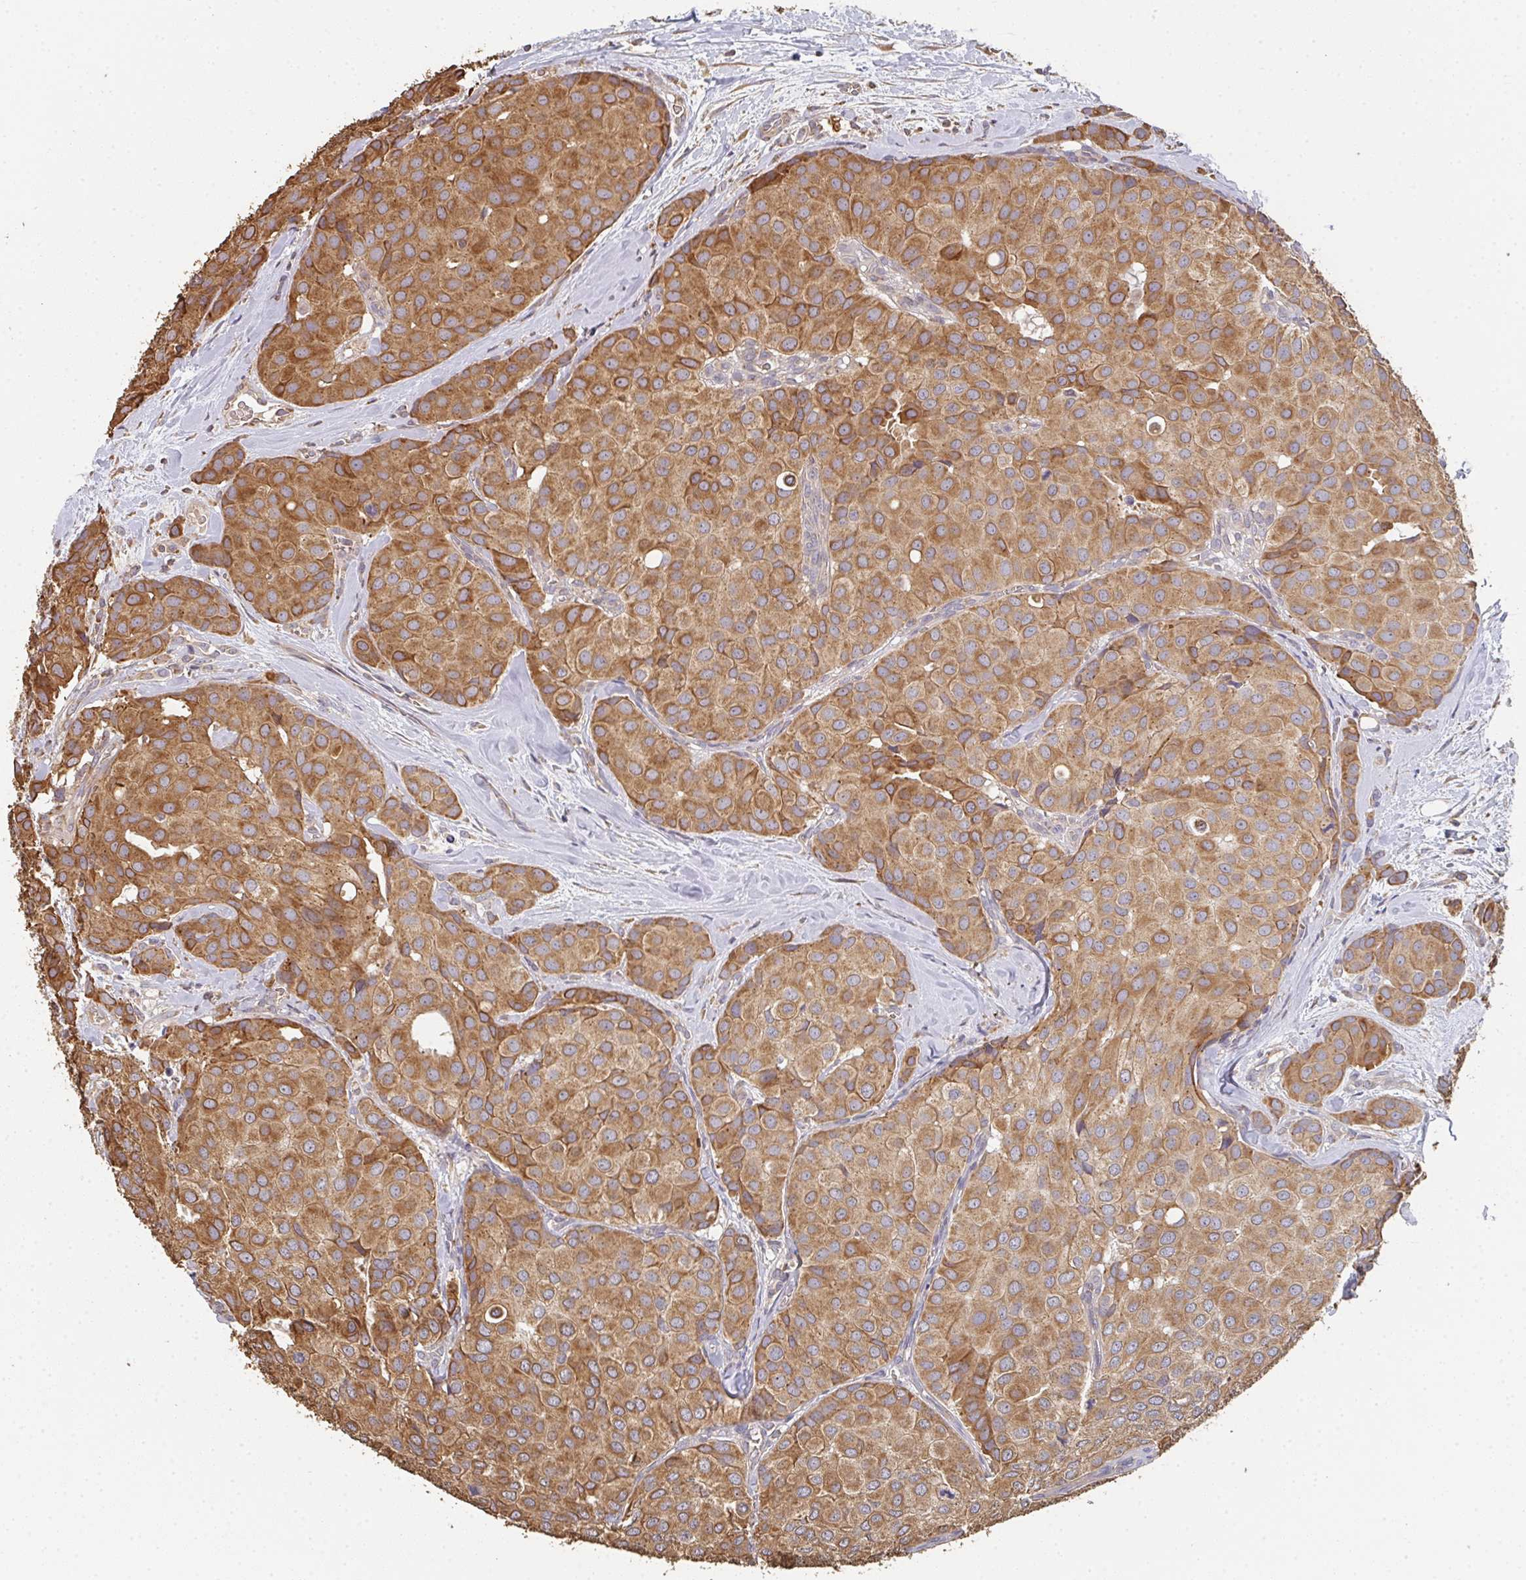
{"staining": {"intensity": "moderate", "quantity": ">75%", "location": "cytoplasmic/membranous"}, "tissue": "breast cancer", "cell_type": "Tumor cells", "image_type": "cancer", "snomed": [{"axis": "morphology", "description": "Duct carcinoma"}, {"axis": "topography", "description": "Breast"}], "caption": "Immunohistochemistry (IHC) of human breast invasive ductal carcinoma shows medium levels of moderate cytoplasmic/membranous positivity in about >75% of tumor cells.", "gene": "POLG", "patient": {"sex": "female", "age": 70}}